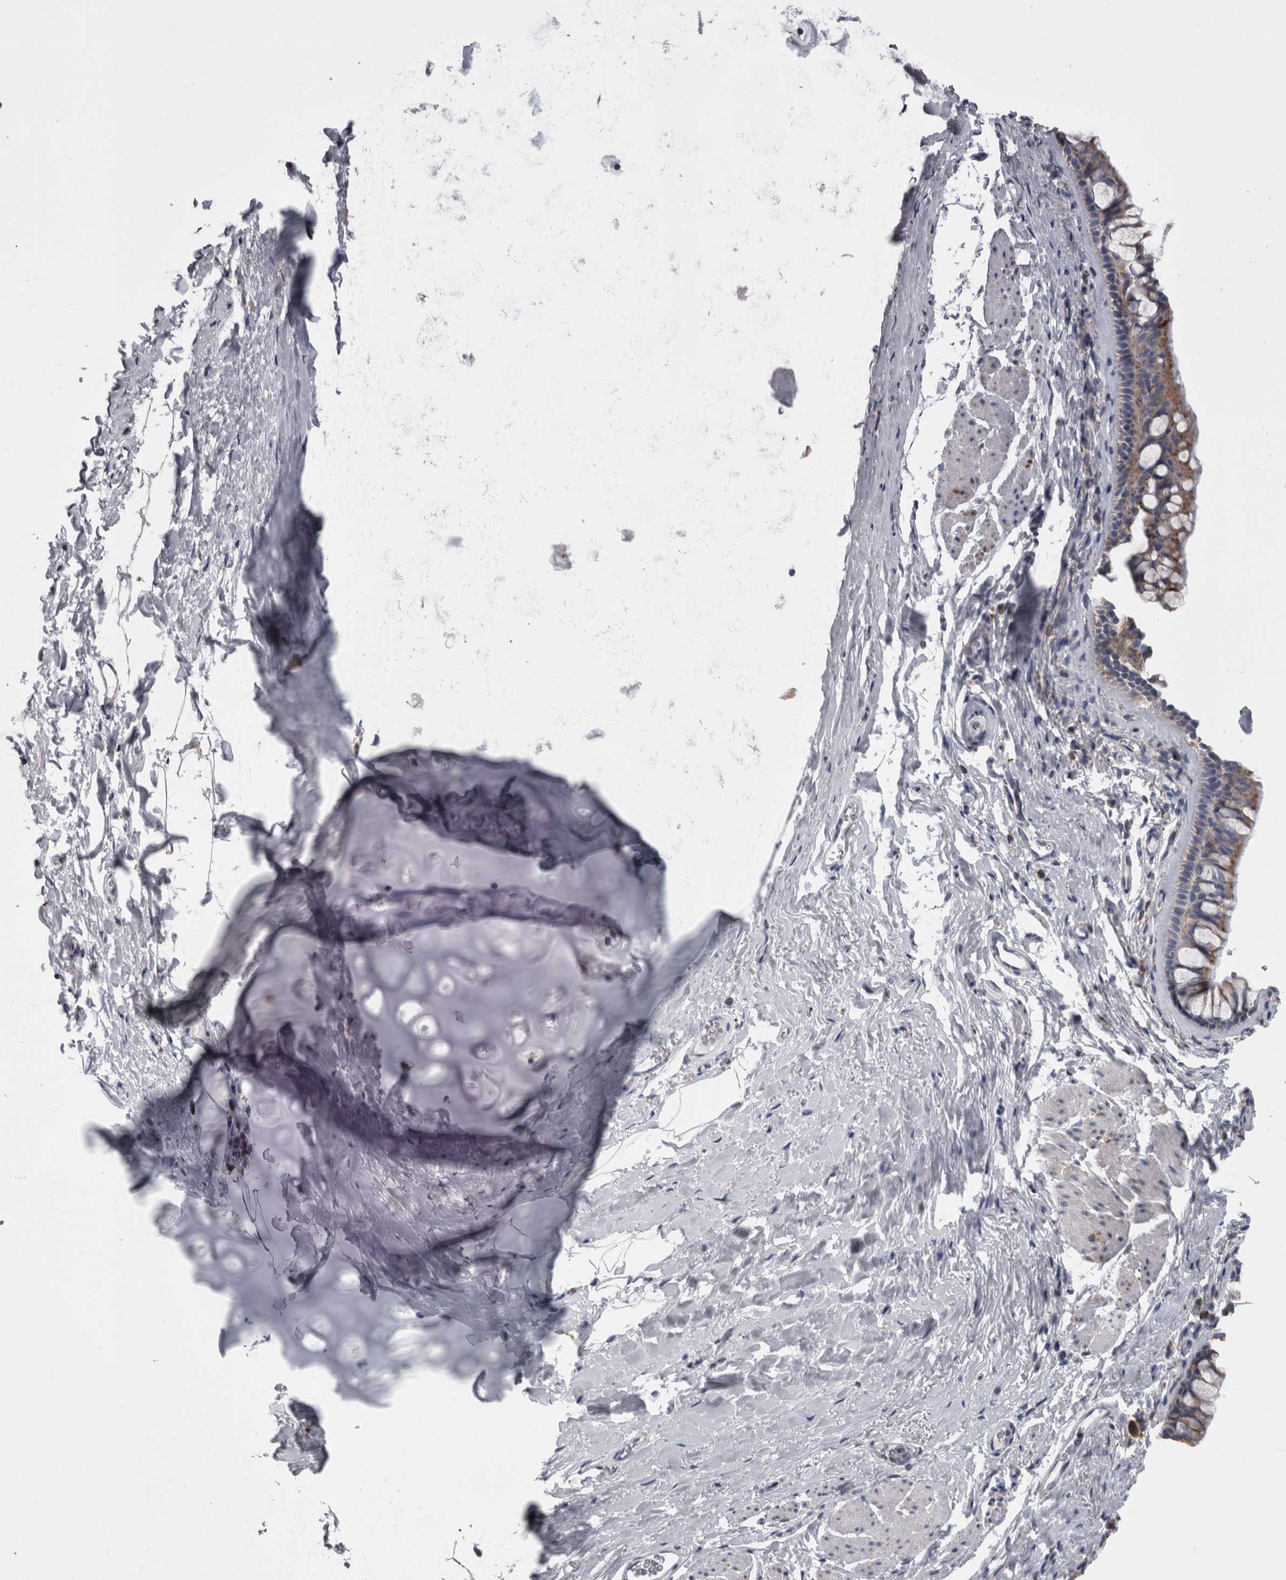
{"staining": {"intensity": "strong", "quantity": ">75%", "location": "cytoplasmic/membranous"}, "tissue": "bronchus", "cell_type": "Respiratory epithelial cells", "image_type": "normal", "snomed": [{"axis": "morphology", "description": "Normal tissue, NOS"}, {"axis": "topography", "description": "Cartilage tissue"}, {"axis": "topography", "description": "Bronchus"}], "caption": "Respiratory epithelial cells display high levels of strong cytoplasmic/membranous staining in about >75% of cells in benign human bronchus.", "gene": "MDH2", "patient": {"sex": "female", "age": 53}}